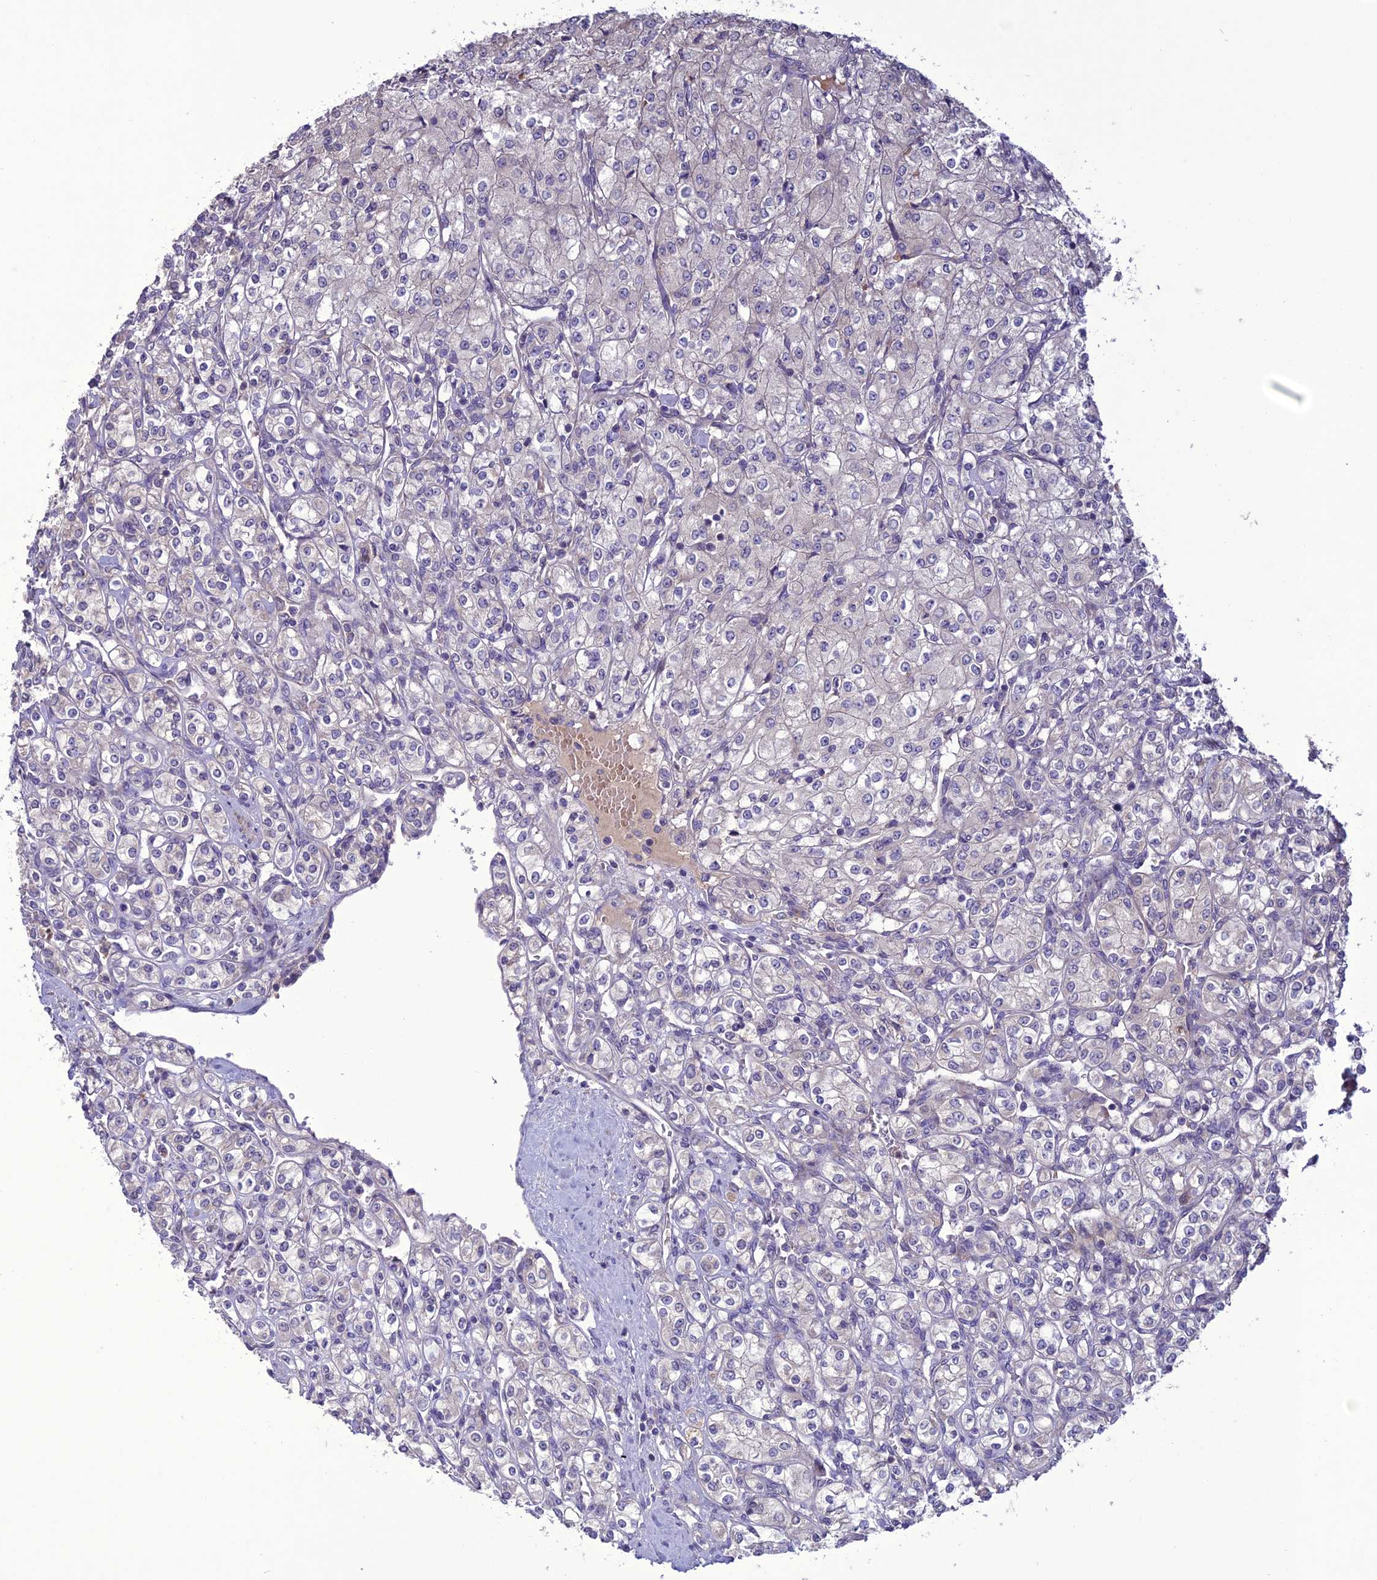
{"staining": {"intensity": "negative", "quantity": "none", "location": "none"}, "tissue": "renal cancer", "cell_type": "Tumor cells", "image_type": "cancer", "snomed": [{"axis": "morphology", "description": "Adenocarcinoma, NOS"}, {"axis": "topography", "description": "Kidney"}], "caption": "This is a photomicrograph of immunohistochemistry (IHC) staining of renal cancer (adenocarcinoma), which shows no staining in tumor cells.", "gene": "C2orf76", "patient": {"sex": "male", "age": 77}}